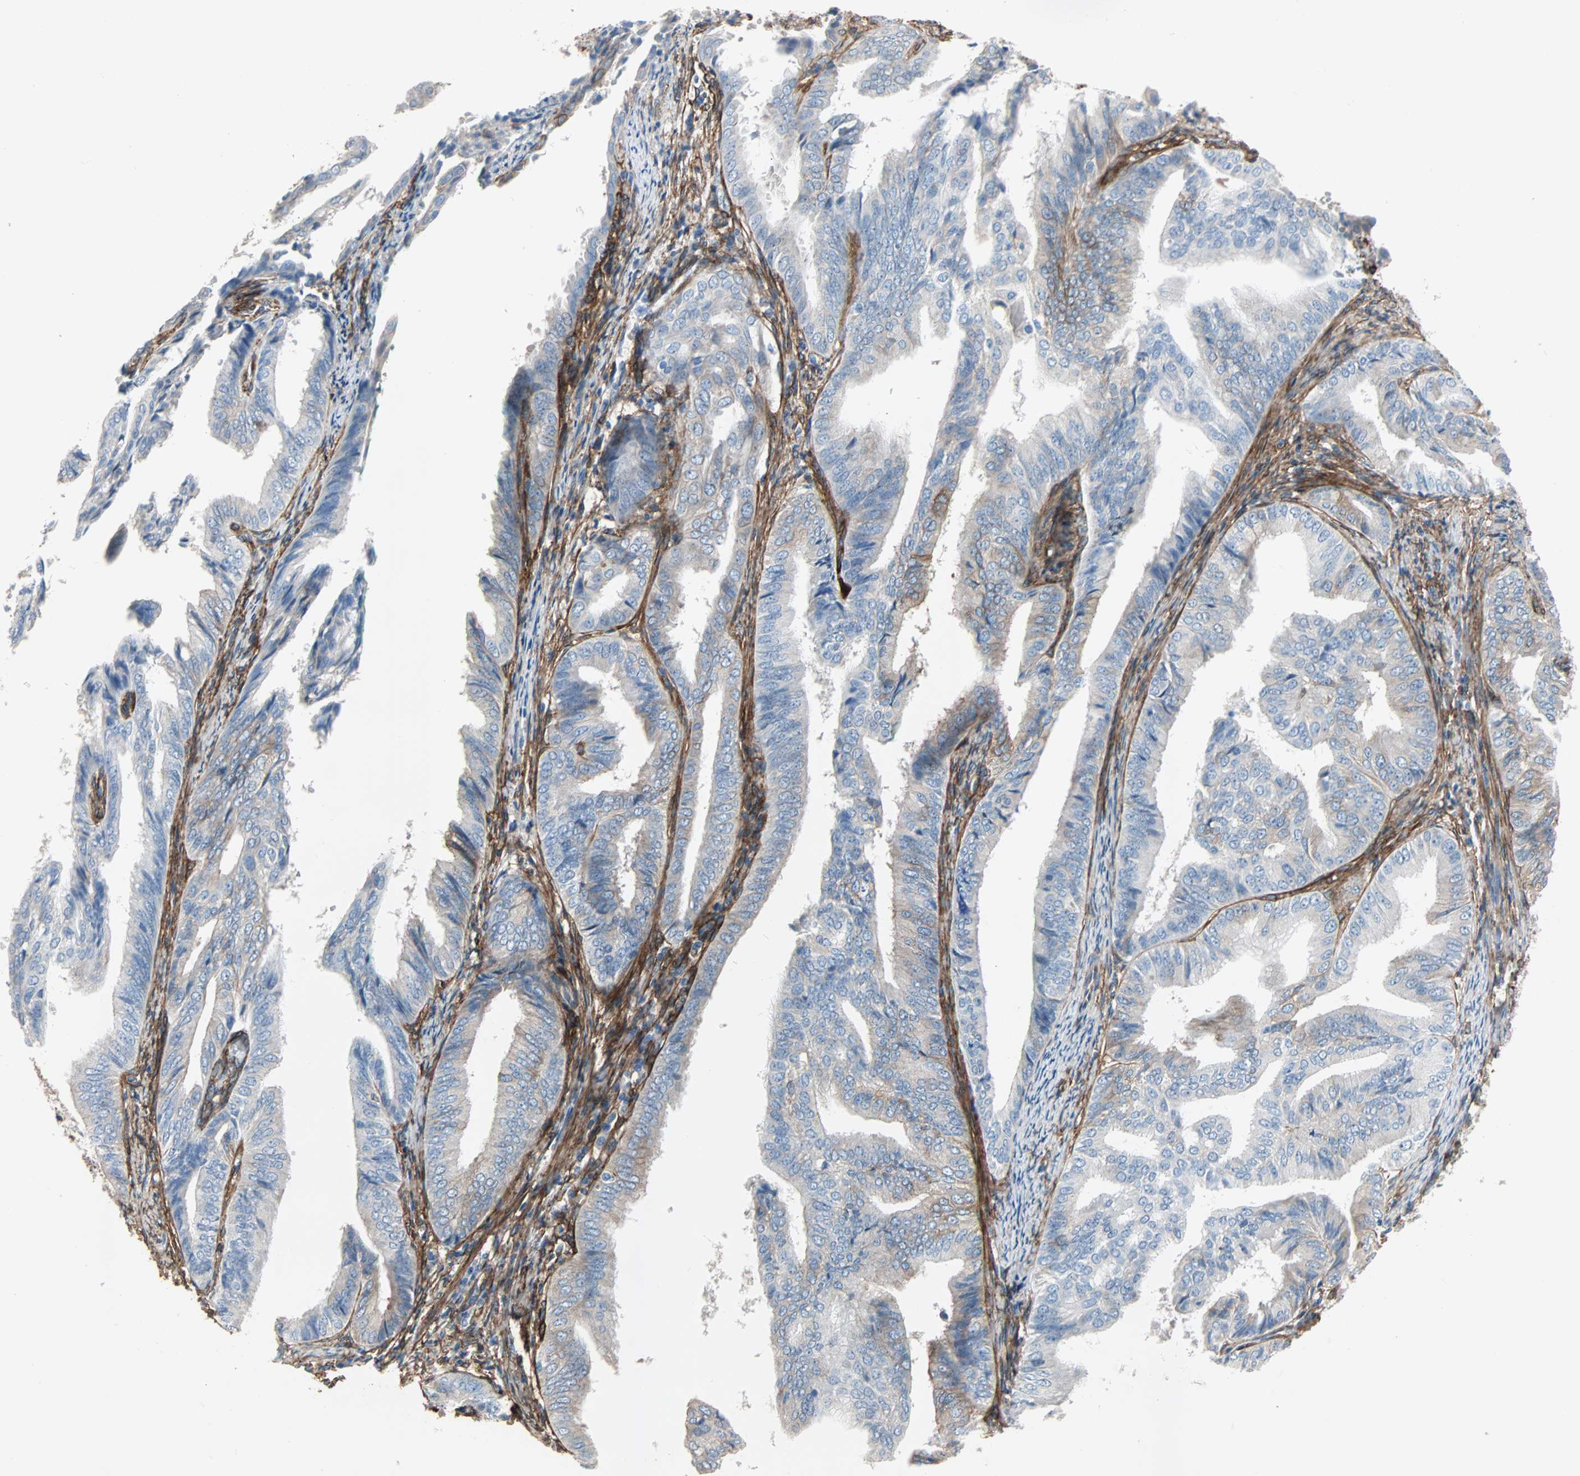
{"staining": {"intensity": "weak", "quantity": "25%-75%", "location": "cytoplasmic/membranous"}, "tissue": "endometrial cancer", "cell_type": "Tumor cells", "image_type": "cancer", "snomed": [{"axis": "morphology", "description": "Adenocarcinoma, NOS"}, {"axis": "topography", "description": "Endometrium"}], "caption": "This micrograph exhibits endometrial adenocarcinoma stained with immunohistochemistry (IHC) to label a protein in brown. The cytoplasmic/membranous of tumor cells show weak positivity for the protein. Nuclei are counter-stained blue.", "gene": "EPB41L2", "patient": {"sex": "female", "age": 58}}